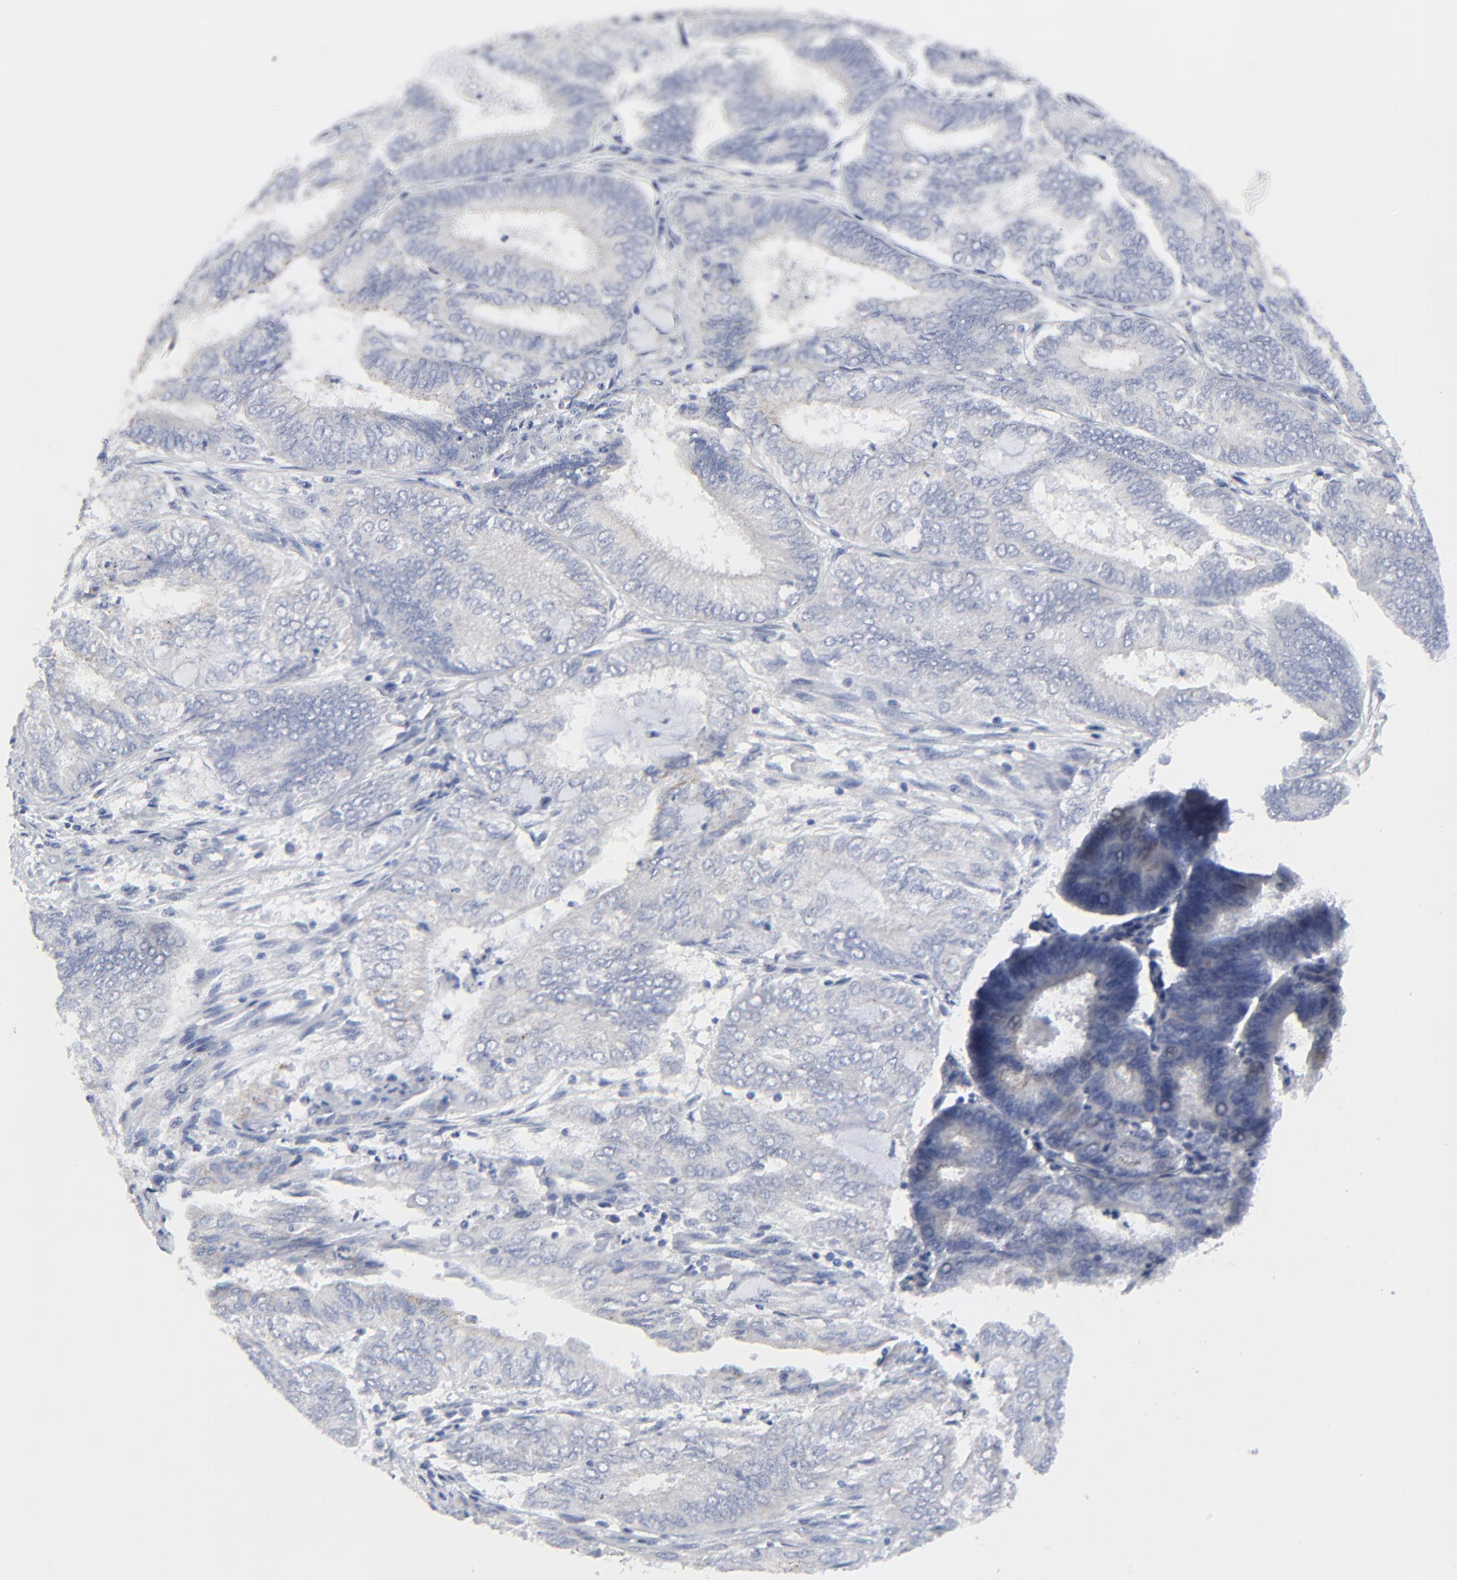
{"staining": {"intensity": "negative", "quantity": "none", "location": "none"}, "tissue": "endometrial cancer", "cell_type": "Tumor cells", "image_type": "cancer", "snomed": [{"axis": "morphology", "description": "Adenocarcinoma, NOS"}, {"axis": "topography", "description": "Endometrium"}], "caption": "This is an immunohistochemistry histopathology image of human adenocarcinoma (endometrial). There is no staining in tumor cells.", "gene": "DHRSX", "patient": {"sex": "female", "age": 59}}